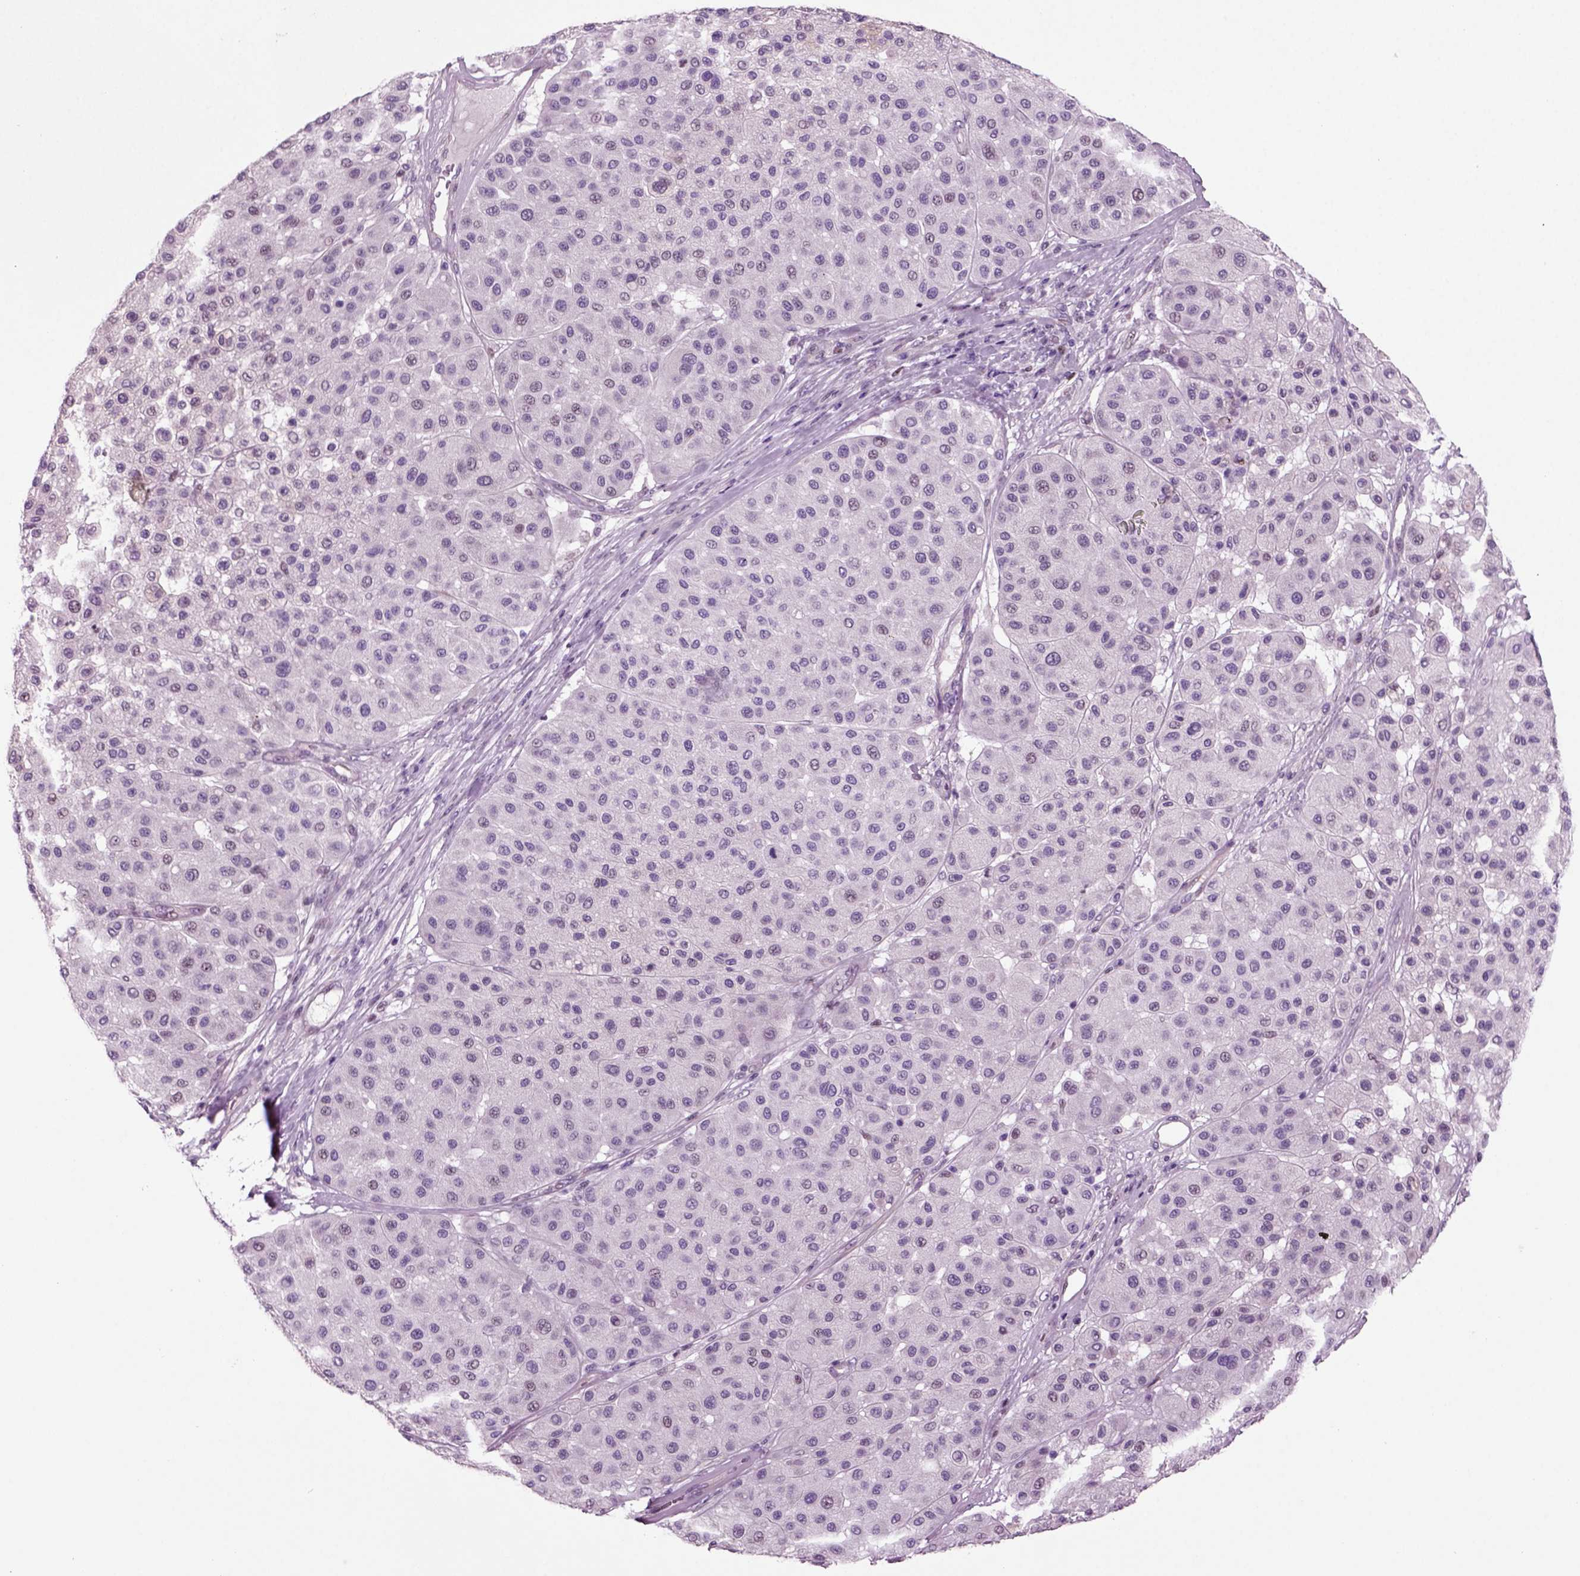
{"staining": {"intensity": "negative", "quantity": "none", "location": "none"}, "tissue": "melanoma", "cell_type": "Tumor cells", "image_type": "cancer", "snomed": [{"axis": "morphology", "description": "Malignant melanoma, Metastatic site"}, {"axis": "topography", "description": "Smooth muscle"}], "caption": "IHC micrograph of melanoma stained for a protein (brown), which exhibits no staining in tumor cells. Brightfield microscopy of immunohistochemistry (IHC) stained with DAB (brown) and hematoxylin (blue), captured at high magnification.", "gene": "ARID3A", "patient": {"sex": "male", "age": 41}}